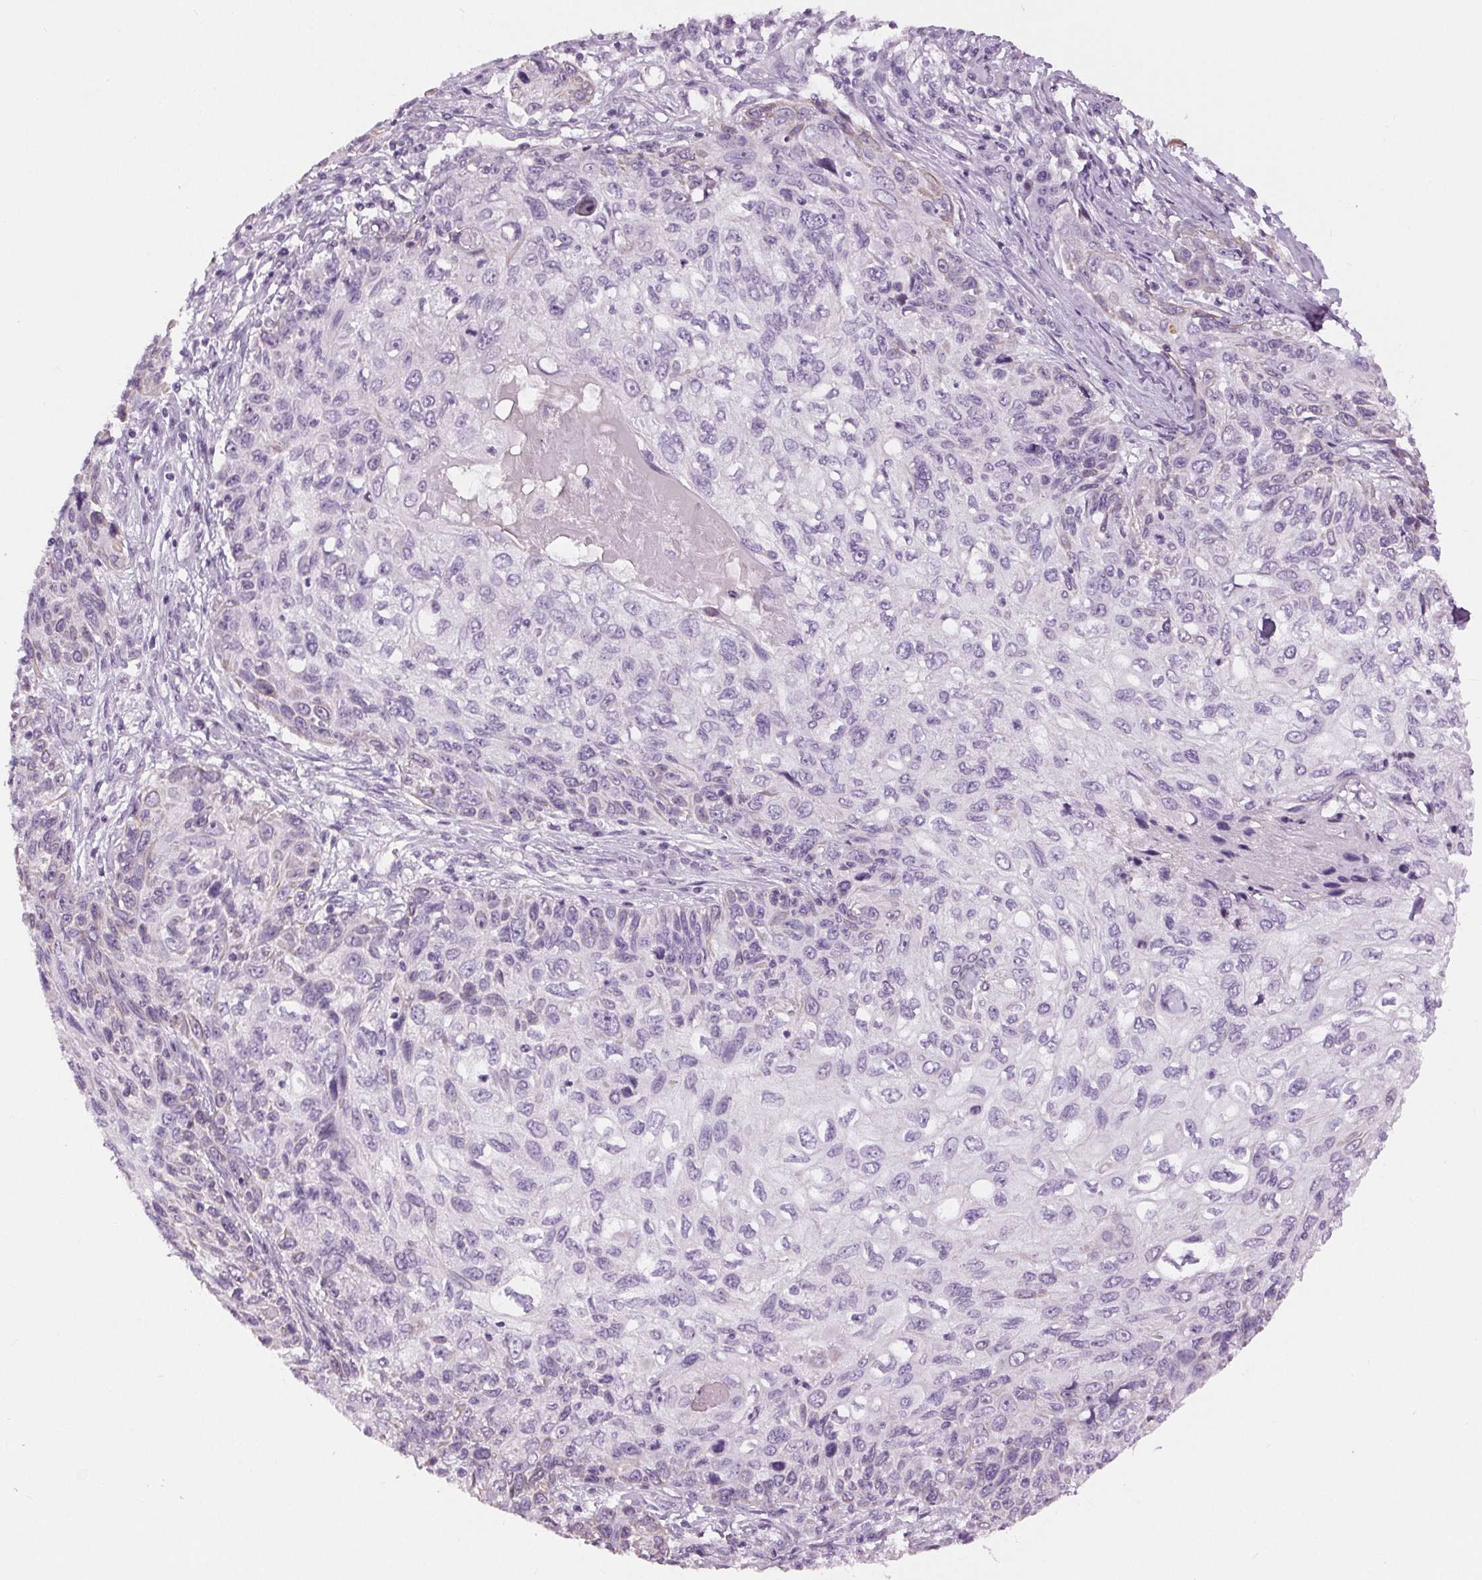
{"staining": {"intensity": "negative", "quantity": "none", "location": "none"}, "tissue": "skin cancer", "cell_type": "Tumor cells", "image_type": "cancer", "snomed": [{"axis": "morphology", "description": "Squamous cell carcinoma, NOS"}, {"axis": "topography", "description": "Skin"}], "caption": "Tumor cells show no significant staining in skin cancer (squamous cell carcinoma). Nuclei are stained in blue.", "gene": "MISP", "patient": {"sex": "male", "age": 92}}